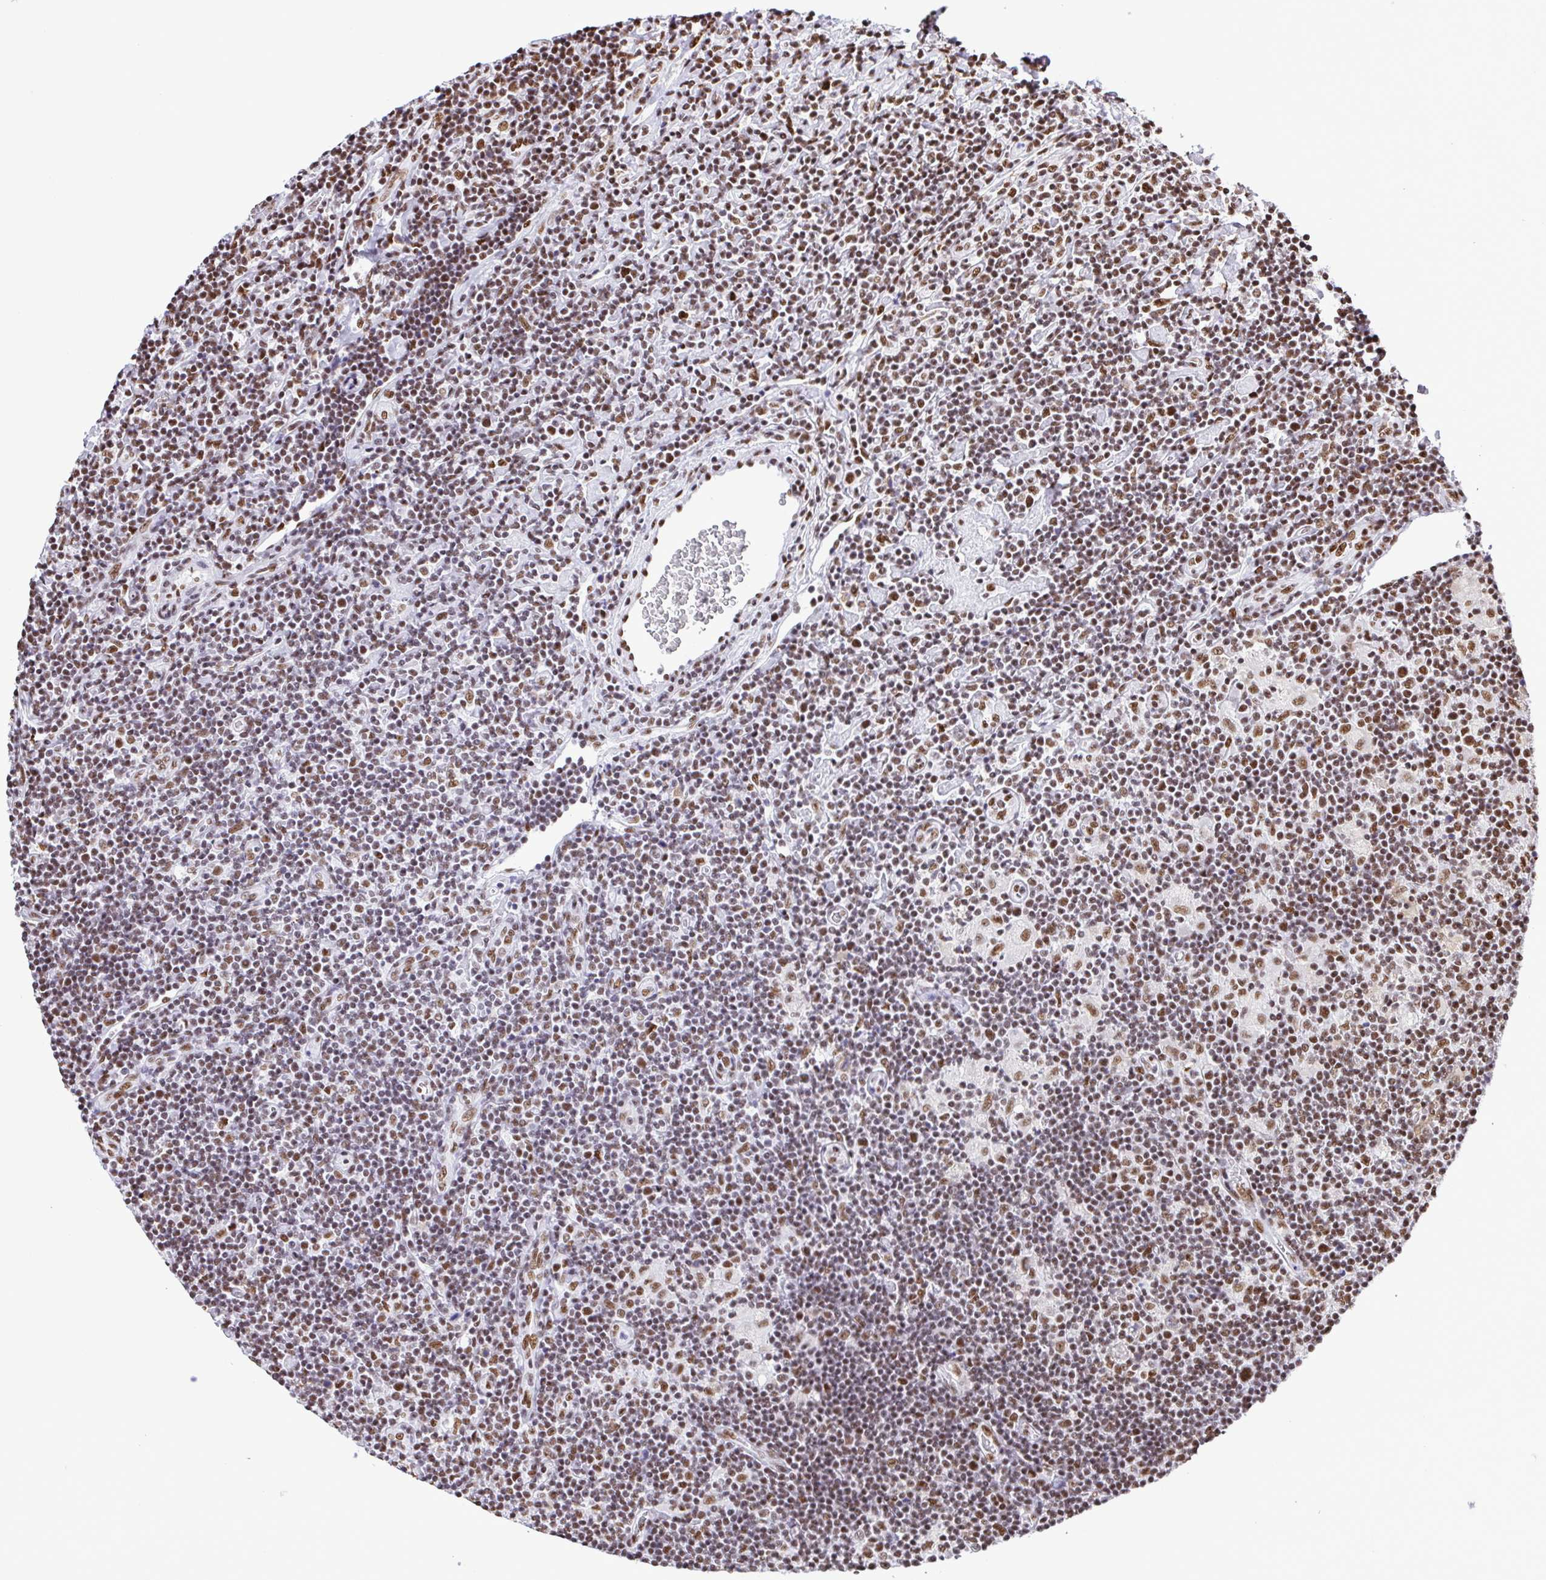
{"staining": {"intensity": "moderate", "quantity": ">75%", "location": "nuclear"}, "tissue": "lymphoma", "cell_type": "Tumor cells", "image_type": "cancer", "snomed": [{"axis": "morphology", "description": "Hodgkin's disease, NOS"}, {"axis": "topography", "description": "Lymph node"}], "caption": "Hodgkin's disease was stained to show a protein in brown. There is medium levels of moderate nuclear expression in about >75% of tumor cells. Nuclei are stained in blue.", "gene": "TRIM28", "patient": {"sex": "male", "age": 40}}